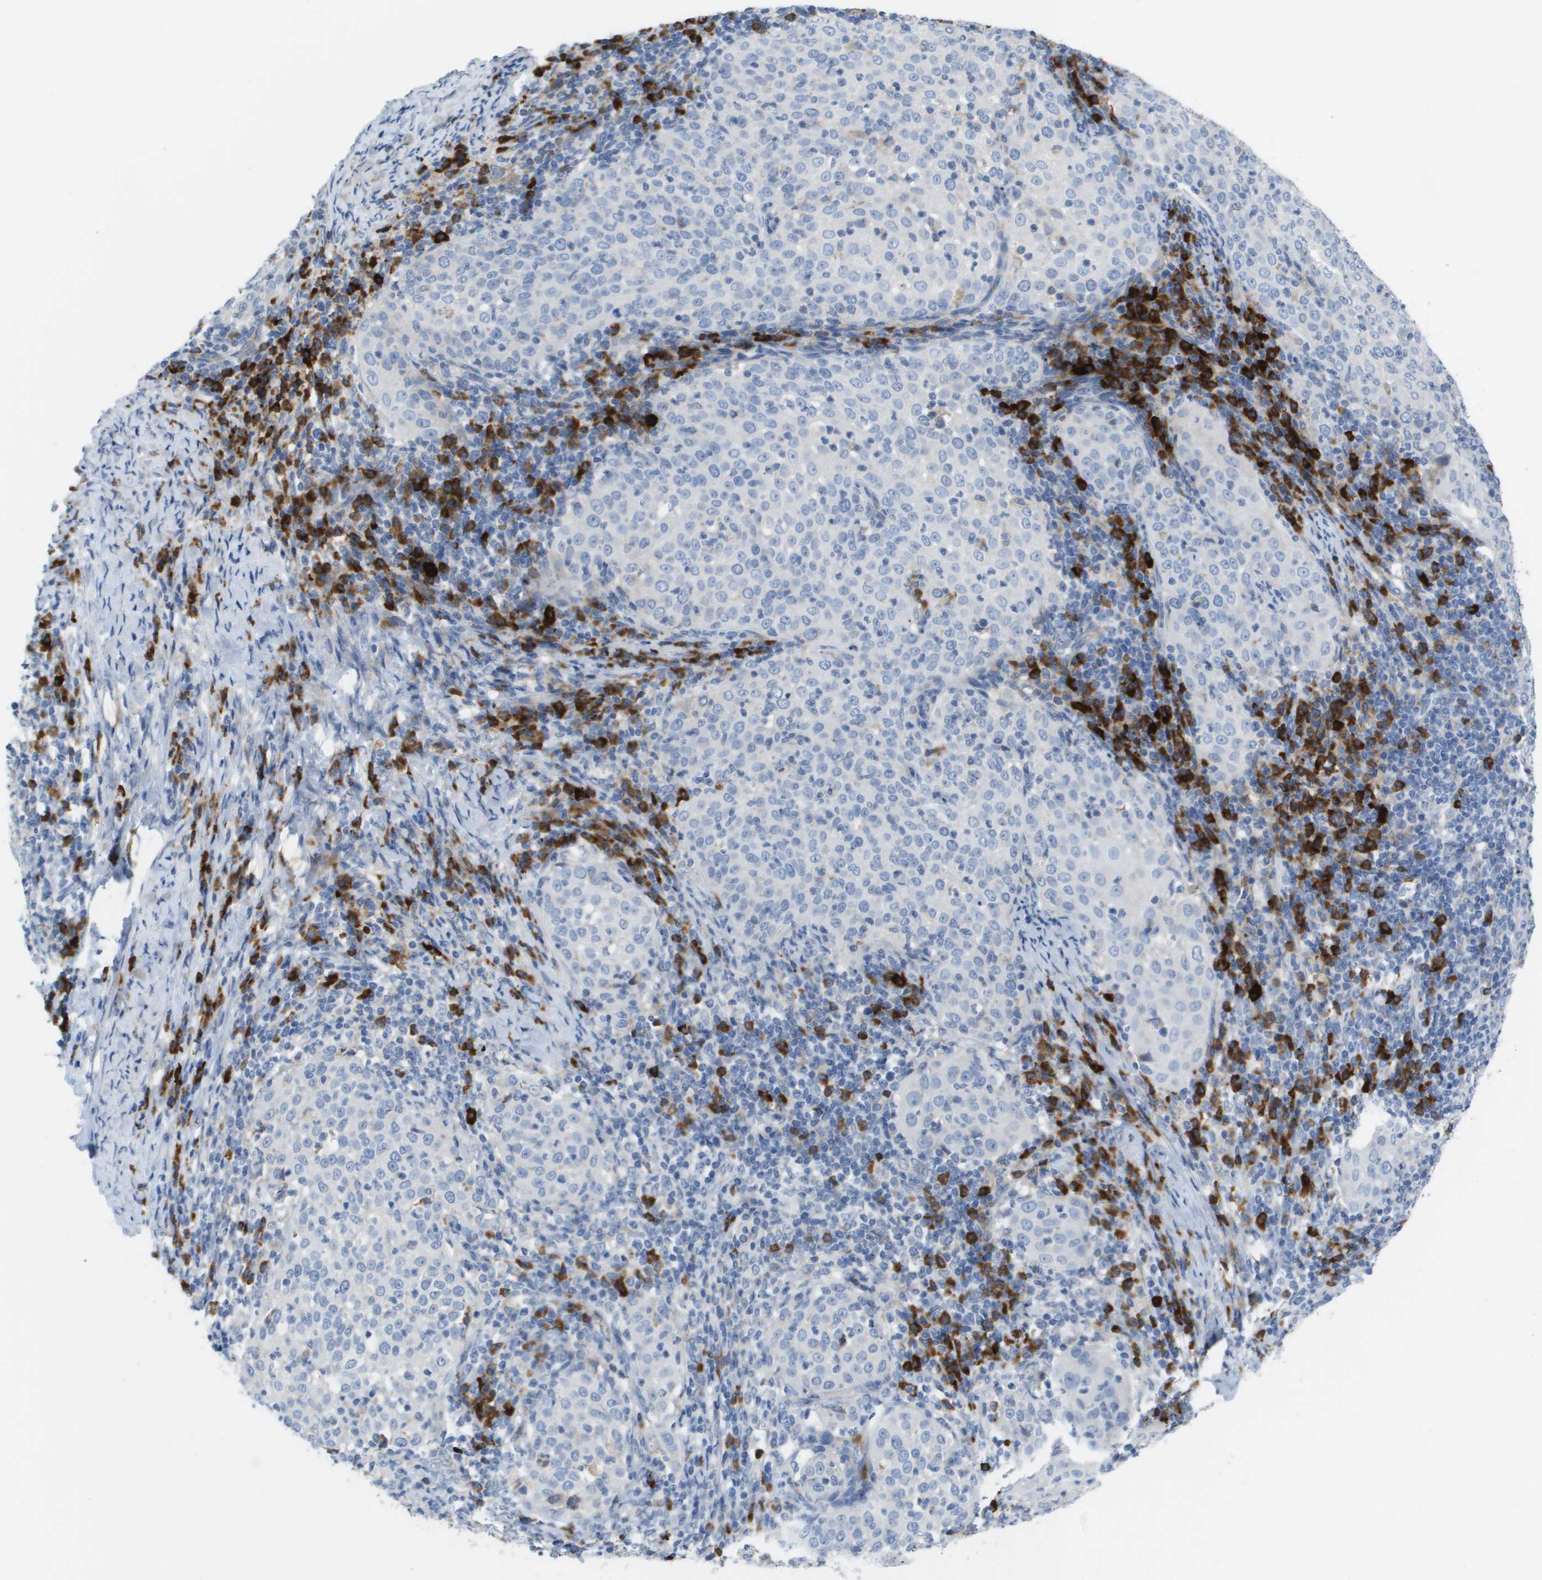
{"staining": {"intensity": "negative", "quantity": "none", "location": "none"}, "tissue": "cervical cancer", "cell_type": "Tumor cells", "image_type": "cancer", "snomed": [{"axis": "morphology", "description": "Squamous cell carcinoma, NOS"}, {"axis": "topography", "description": "Cervix"}], "caption": "Immunohistochemistry photomicrograph of cervical cancer stained for a protein (brown), which reveals no staining in tumor cells. (Stains: DAB immunohistochemistry with hematoxylin counter stain, Microscopy: brightfield microscopy at high magnification).", "gene": "CD3G", "patient": {"sex": "female", "age": 51}}